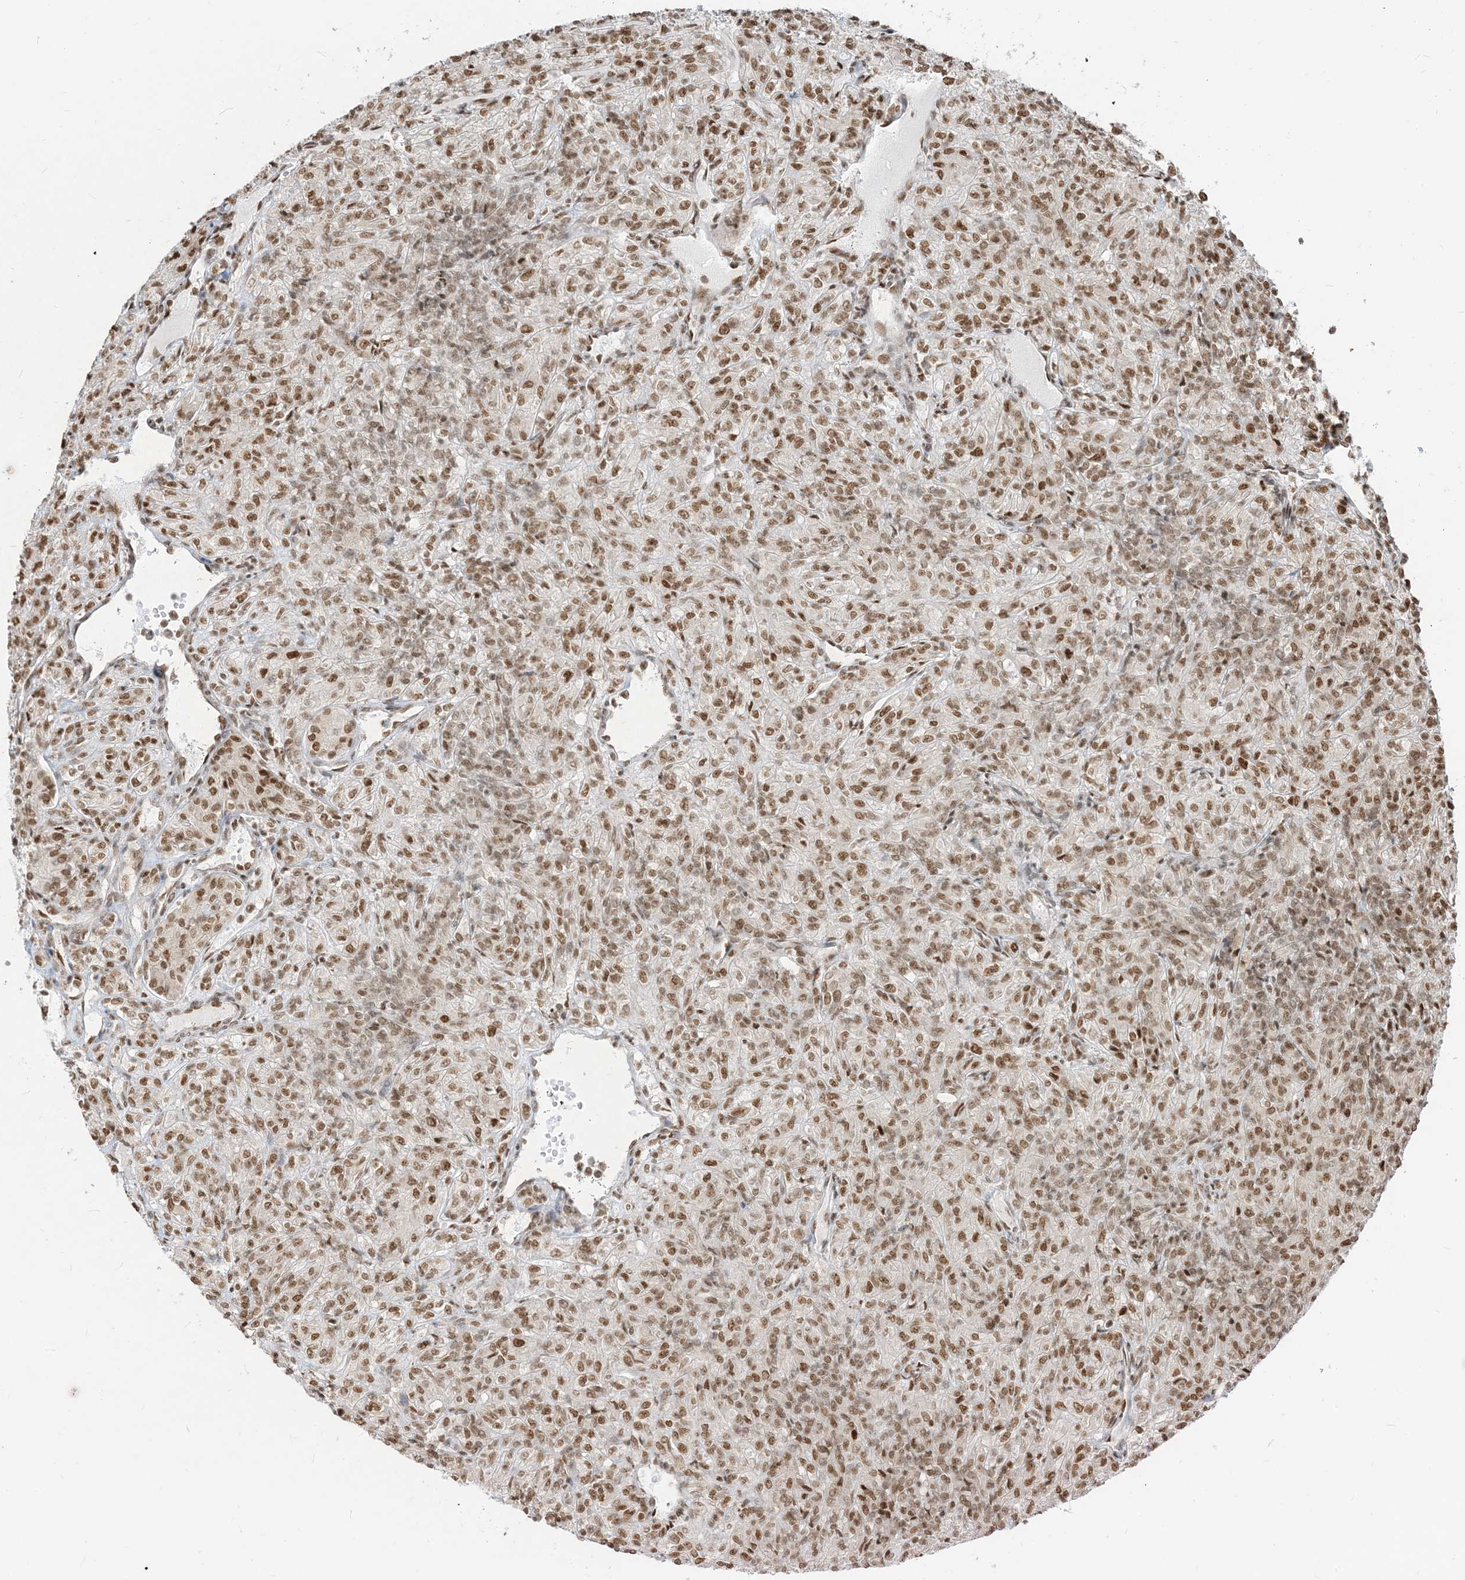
{"staining": {"intensity": "moderate", "quantity": ">75%", "location": "nuclear"}, "tissue": "renal cancer", "cell_type": "Tumor cells", "image_type": "cancer", "snomed": [{"axis": "morphology", "description": "Adenocarcinoma, NOS"}, {"axis": "topography", "description": "Kidney"}], "caption": "Immunohistochemistry (IHC) staining of adenocarcinoma (renal), which displays medium levels of moderate nuclear expression in approximately >75% of tumor cells indicating moderate nuclear protein positivity. The staining was performed using DAB (3,3'-diaminobenzidine) (brown) for protein detection and nuclei were counterstained in hematoxylin (blue).", "gene": "ARGLU1", "patient": {"sex": "male", "age": 77}}